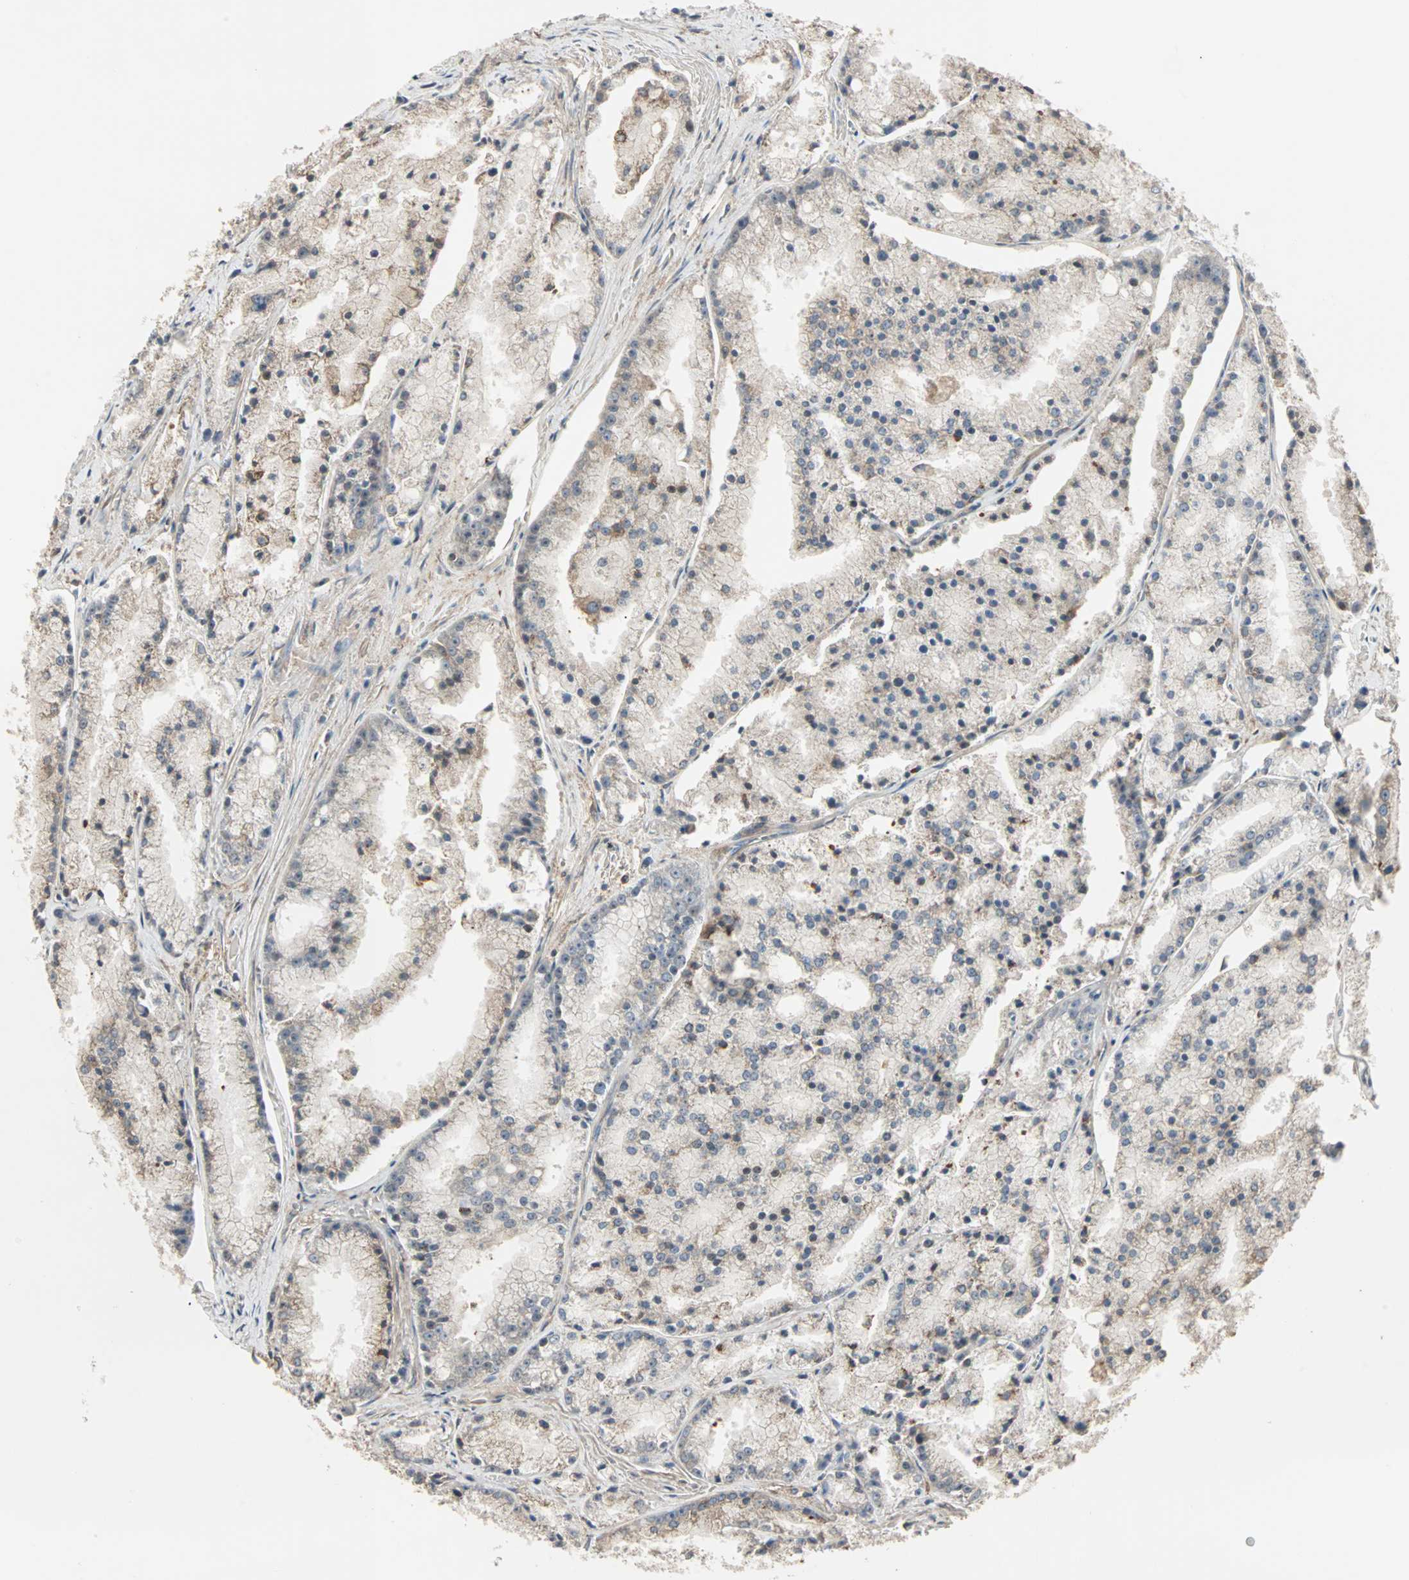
{"staining": {"intensity": "weak", "quantity": ">75%", "location": "cytoplasmic/membranous"}, "tissue": "prostate cancer", "cell_type": "Tumor cells", "image_type": "cancer", "snomed": [{"axis": "morphology", "description": "Adenocarcinoma, Low grade"}, {"axis": "topography", "description": "Prostate"}], "caption": "IHC histopathology image of neoplastic tissue: prostate cancer (adenocarcinoma (low-grade)) stained using immunohistochemistry shows low levels of weak protein expression localized specifically in the cytoplasmic/membranous of tumor cells, appearing as a cytoplasmic/membranous brown color.", "gene": "GNAI2", "patient": {"sex": "male", "age": 64}}